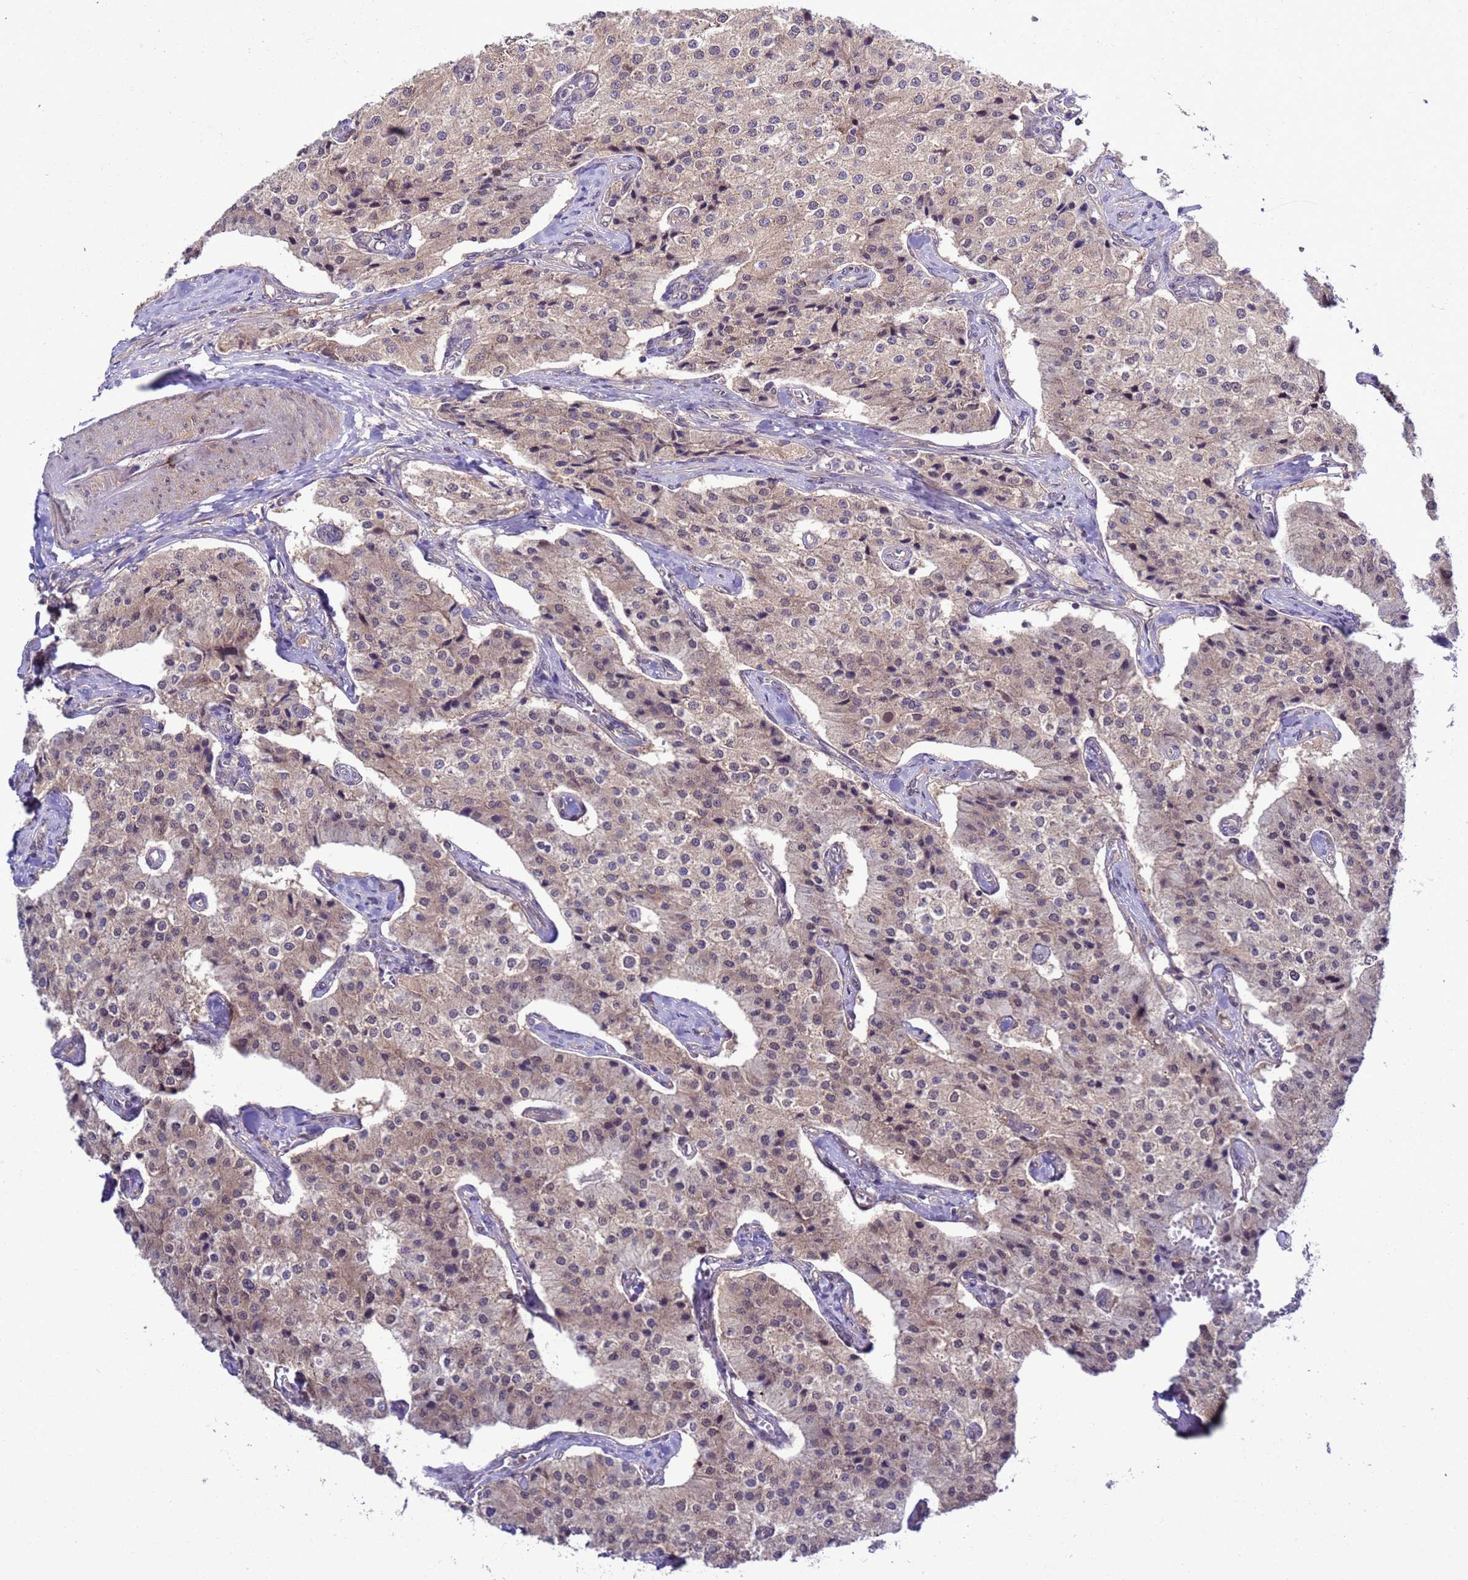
{"staining": {"intensity": "weak", "quantity": ">75%", "location": "cytoplasmic/membranous"}, "tissue": "carcinoid", "cell_type": "Tumor cells", "image_type": "cancer", "snomed": [{"axis": "morphology", "description": "Carcinoid, malignant, NOS"}, {"axis": "topography", "description": "Colon"}], "caption": "Immunohistochemistry (DAB (3,3'-diaminobenzidine)) staining of human carcinoid reveals weak cytoplasmic/membranous protein expression in approximately >75% of tumor cells. (Brightfield microscopy of DAB IHC at high magnification).", "gene": "ZFP69B", "patient": {"sex": "female", "age": 52}}